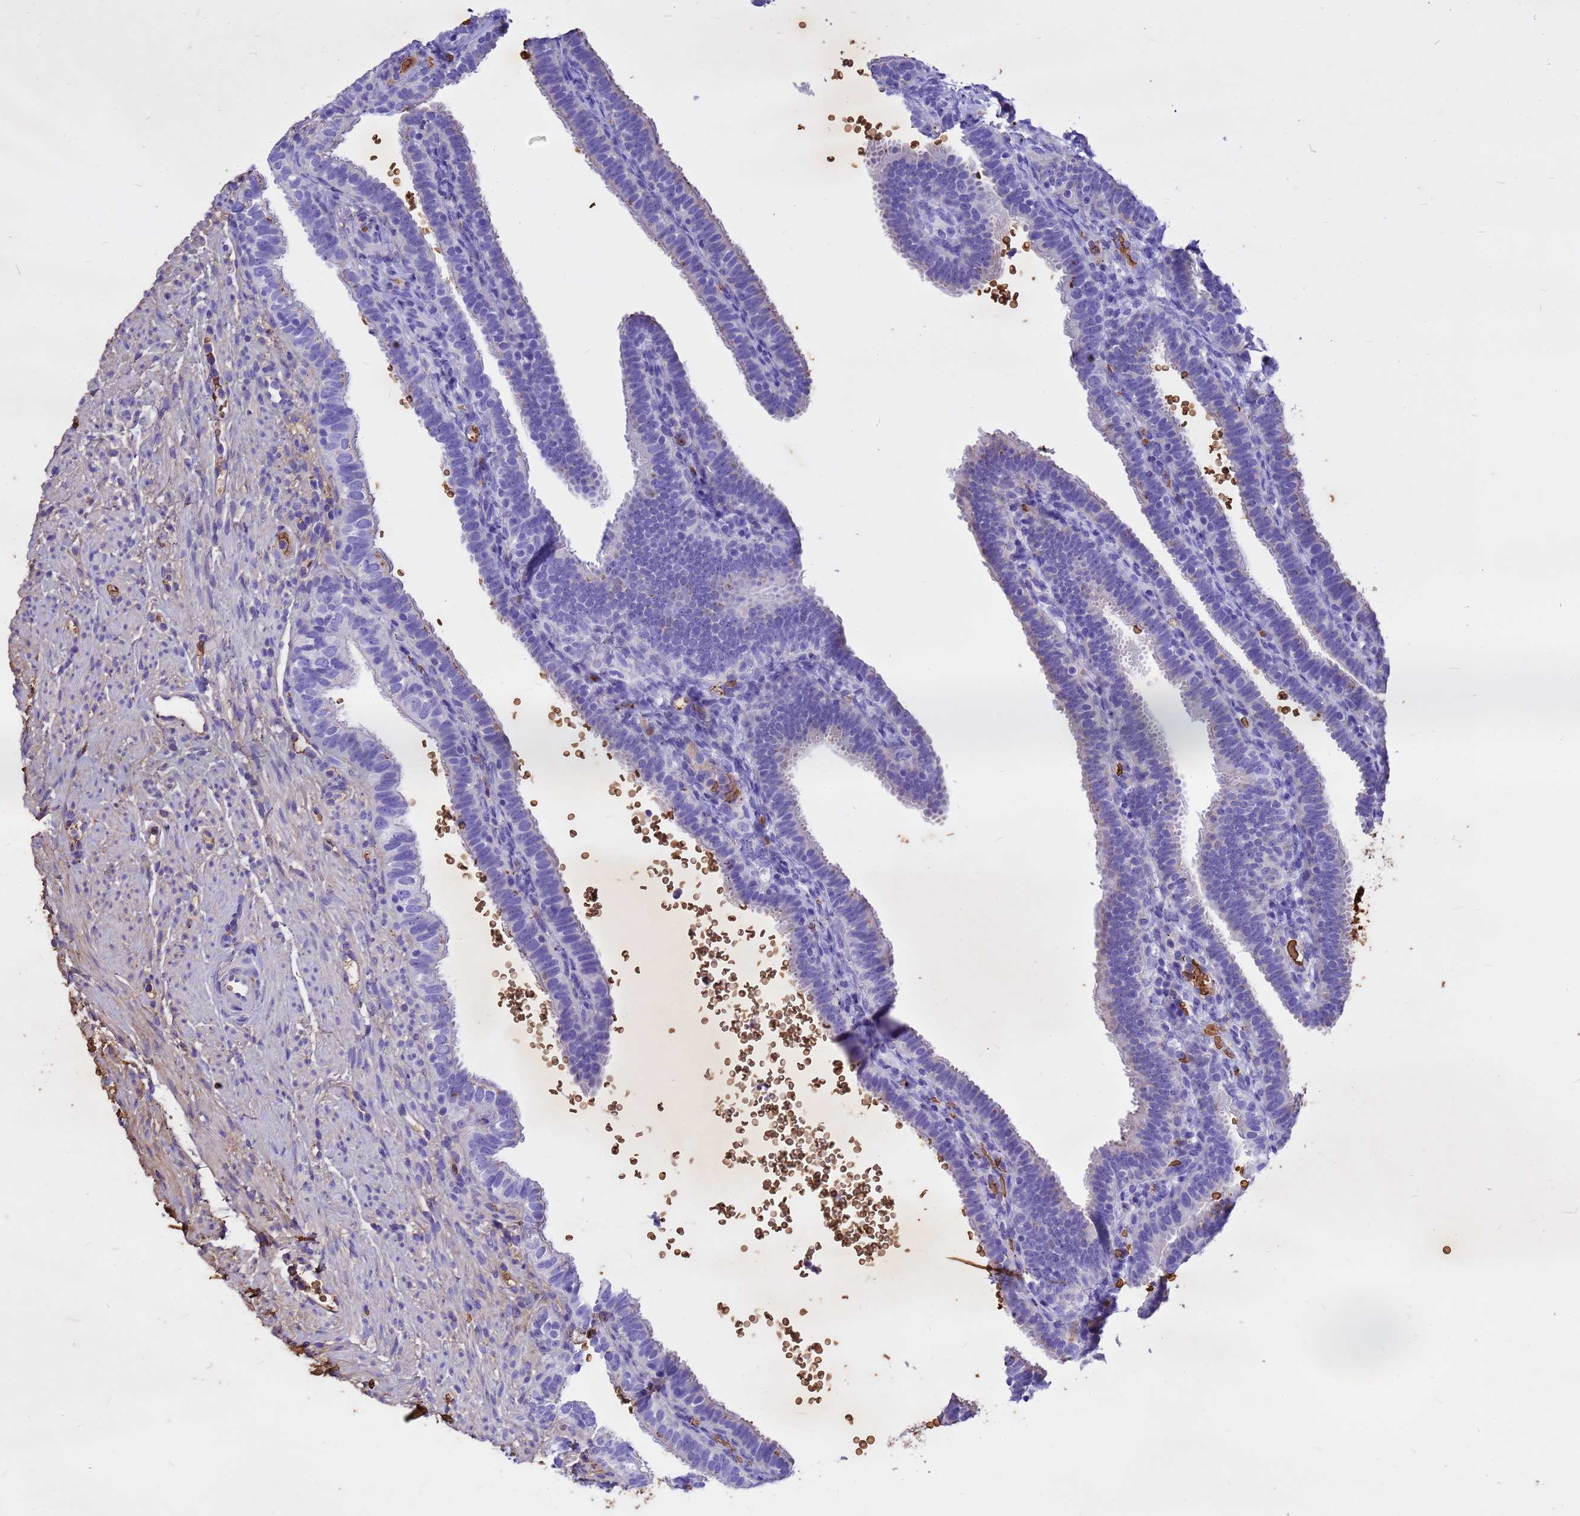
{"staining": {"intensity": "weak", "quantity": "25%-75%", "location": "cytoplasmic/membranous"}, "tissue": "fallopian tube", "cell_type": "Glandular cells", "image_type": "normal", "snomed": [{"axis": "morphology", "description": "Normal tissue, NOS"}, {"axis": "topography", "description": "Fallopian tube"}], "caption": "DAB immunohistochemical staining of unremarkable human fallopian tube demonstrates weak cytoplasmic/membranous protein positivity in about 25%-75% of glandular cells.", "gene": "HBA1", "patient": {"sex": "female", "age": 41}}